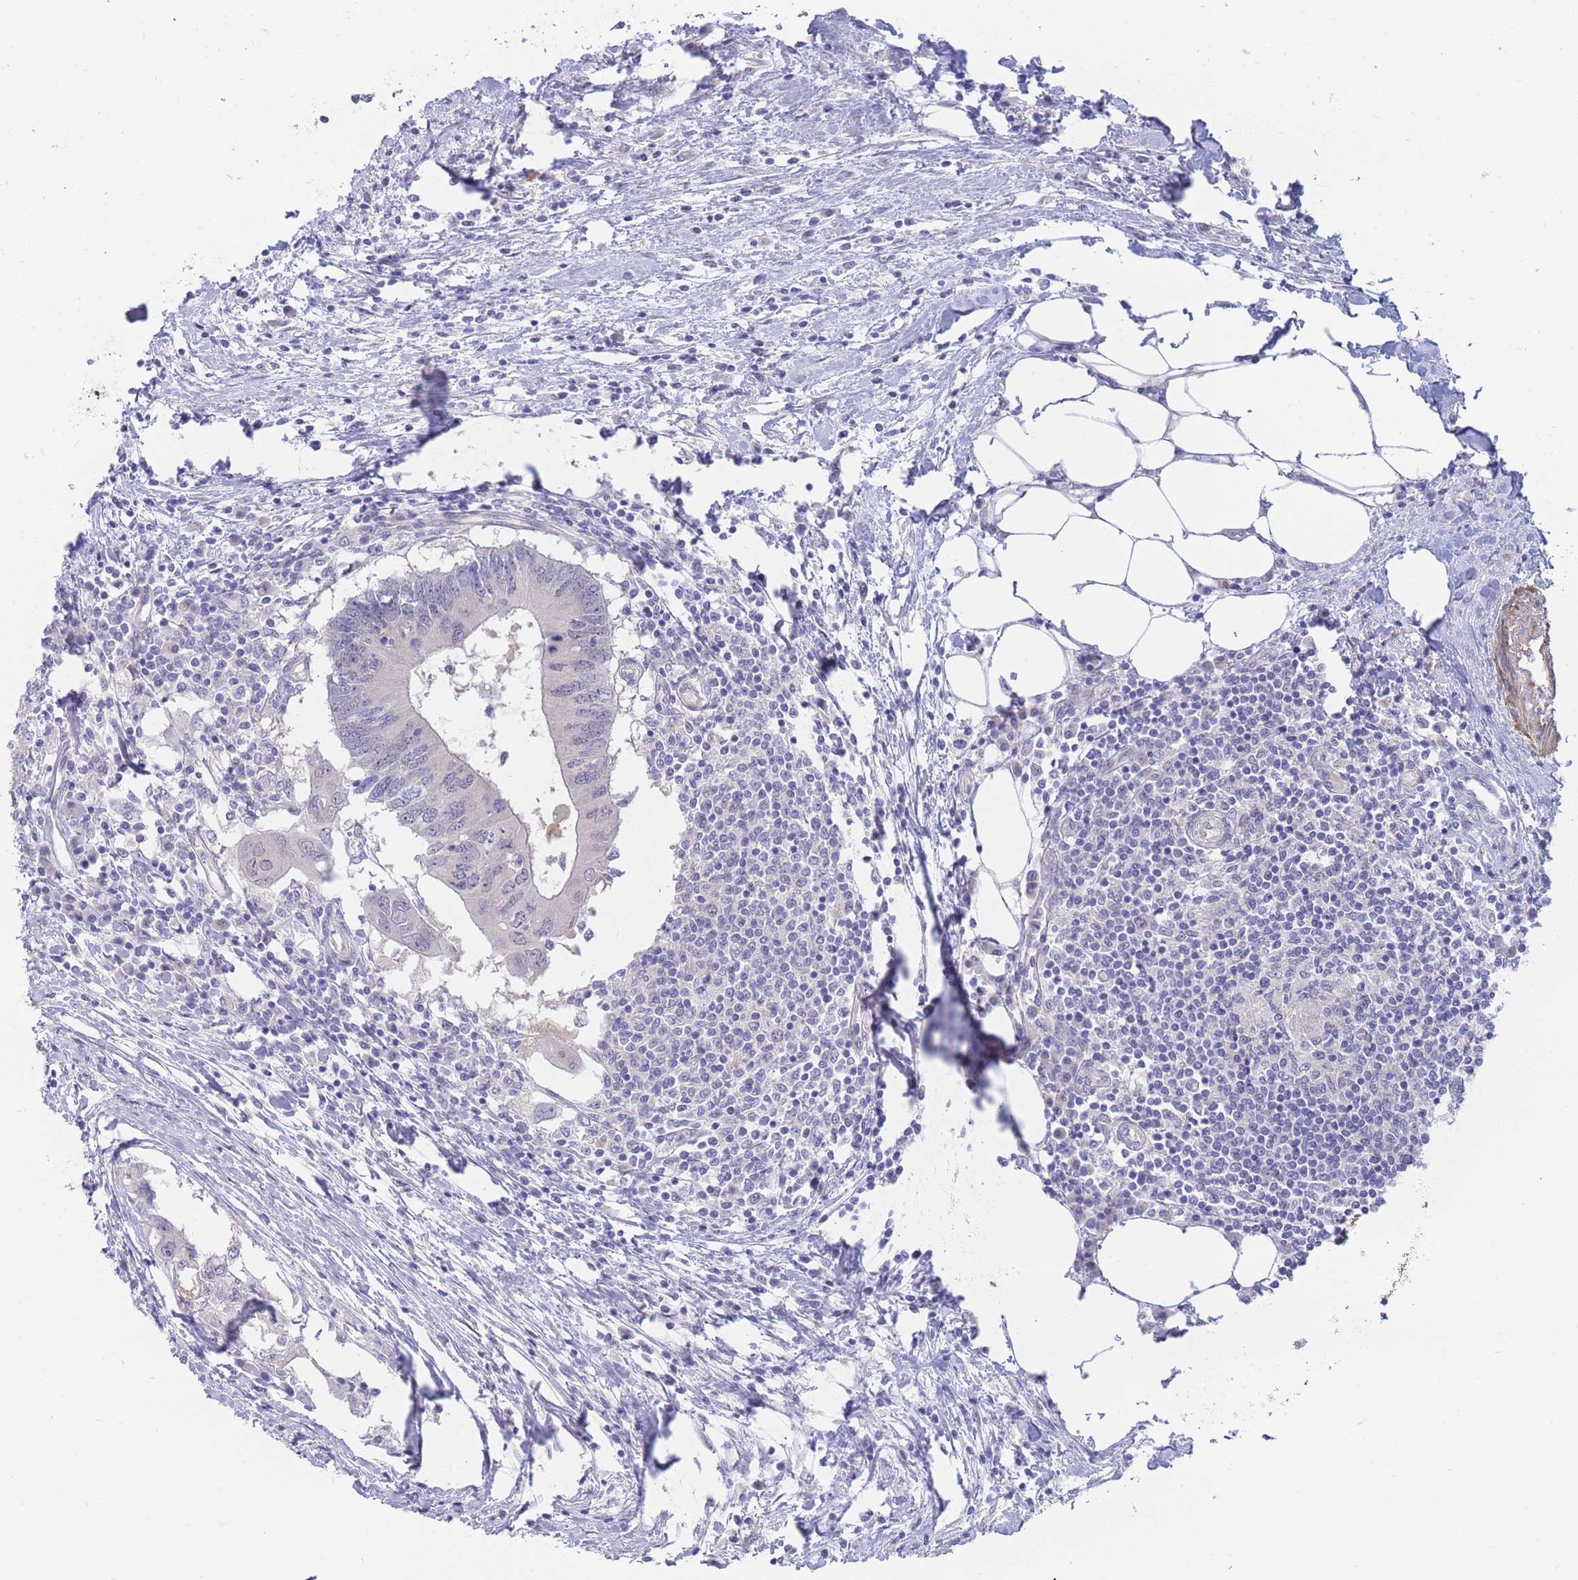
{"staining": {"intensity": "negative", "quantity": "none", "location": "none"}, "tissue": "colorectal cancer", "cell_type": "Tumor cells", "image_type": "cancer", "snomed": [{"axis": "morphology", "description": "Adenocarcinoma, NOS"}, {"axis": "topography", "description": "Colon"}], "caption": "A photomicrograph of colorectal cancer (adenocarcinoma) stained for a protein displays no brown staining in tumor cells.", "gene": "SUGT1", "patient": {"sex": "male", "age": 71}}